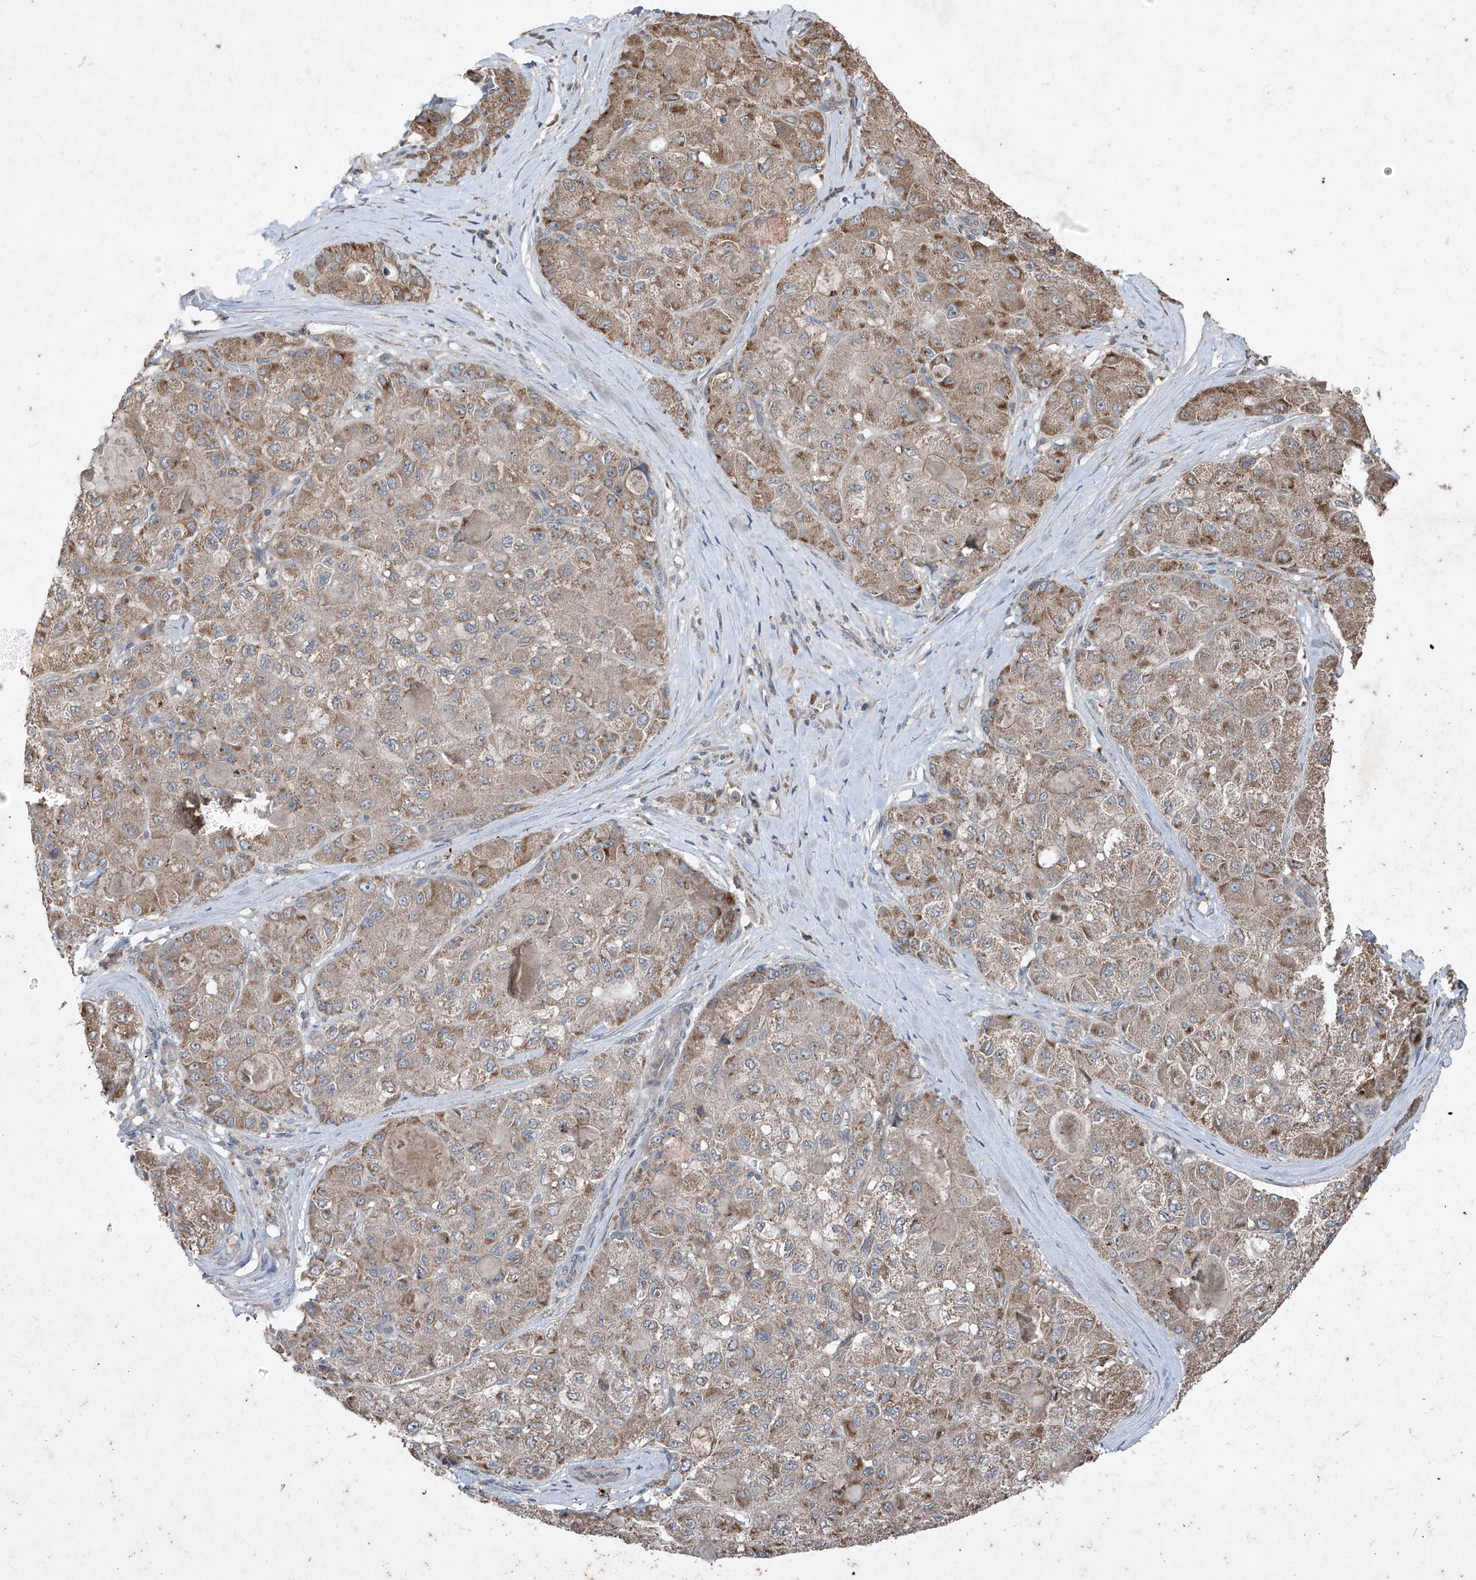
{"staining": {"intensity": "moderate", "quantity": "25%-75%", "location": "cytoplasmic/membranous"}, "tissue": "liver cancer", "cell_type": "Tumor cells", "image_type": "cancer", "snomed": [{"axis": "morphology", "description": "Carcinoma, Hepatocellular, NOS"}, {"axis": "topography", "description": "Liver"}], "caption": "Immunohistochemical staining of liver cancer displays medium levels of moderate cytoplasmic/membranous staining in approximately 25%-75% of tumor cells. The protein is stained brown, and the nuclei are stained in blue (DAB IHC with brightfield microscopy, high magnification).", "gene": "ABCD3", "patient": {"sex": "male", "age": 80}}